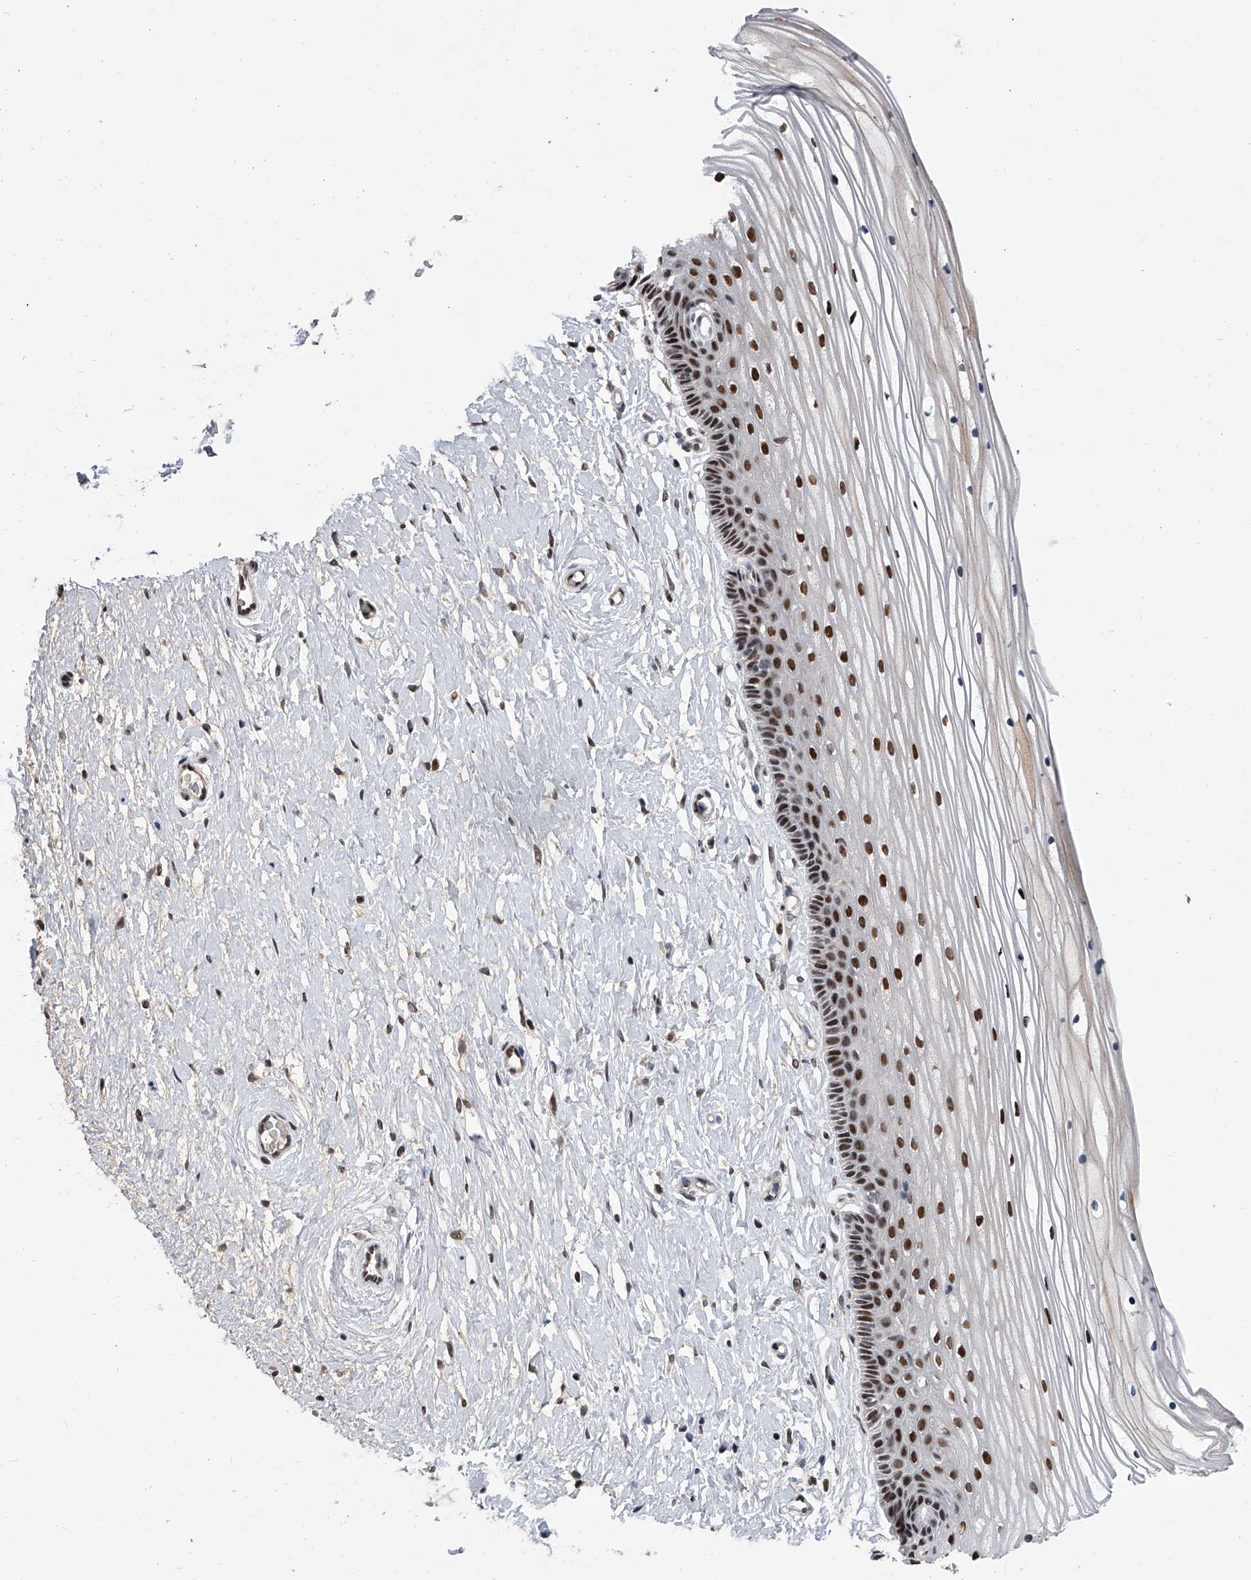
{"staining": {"intensity": "moderate", "quantity": ">75%", "location": "nuclear"}, "tissue": "vagina", "cell_type": "Squamous epithelial cells", "image_type": "normal", "snomed": [{"axis": "morphology", "description": "Normal tissue, NOS"}, {"axis": "topography", "description": "Vagina"}, {"axis": "topography", "description": "Cervix"}], "caption": "Immunohistochemistry histopathology image of benign human vagina stained for a protein (brown), which reveals medium levels of moderate nuclear expression in about >75% of squamous epithelial cells.", "gene": "ZNF426", "patient": {"sex": "female", "age": 40}}